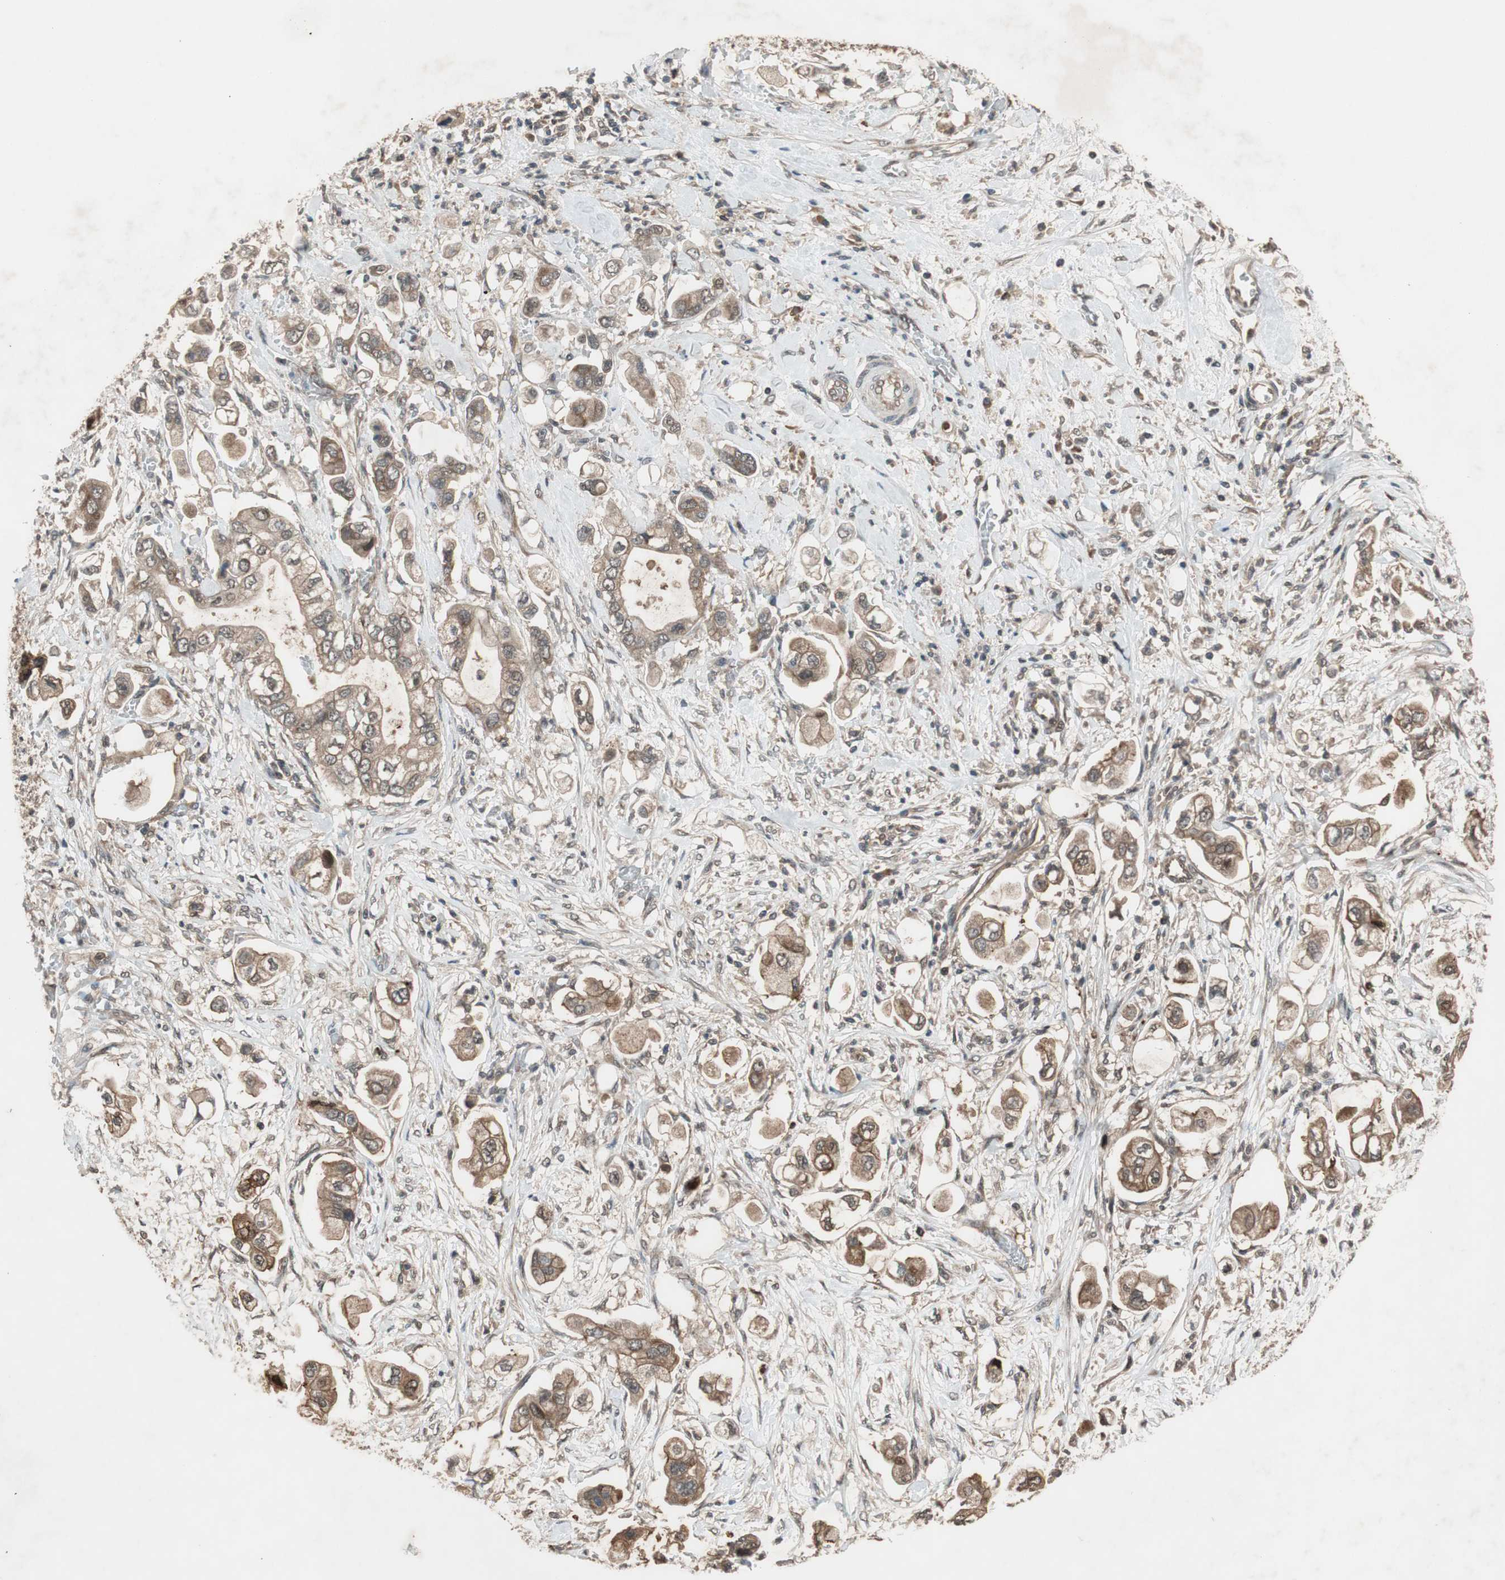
{"staining": {"intensity": "moderate", "quantity": ">75%", "location": "cytoplasmic/membranous"}, "tissue": "stomach cancer", "cell_type": "Tumor cells", "image_type": "cancer", "snomed": [{"axis": "morphology", "description": "Adenocarcinoma, NOS"}, {"axis": "topography", "description": "Stomach"}], "caption": "Stomach cancer stained with a brown dye shows moderate cytoplasmic/membranous positive staining in about >75% of tumor cells.", "gene": "TMEM230", "patient": {"sex": "male", "age": 62}}